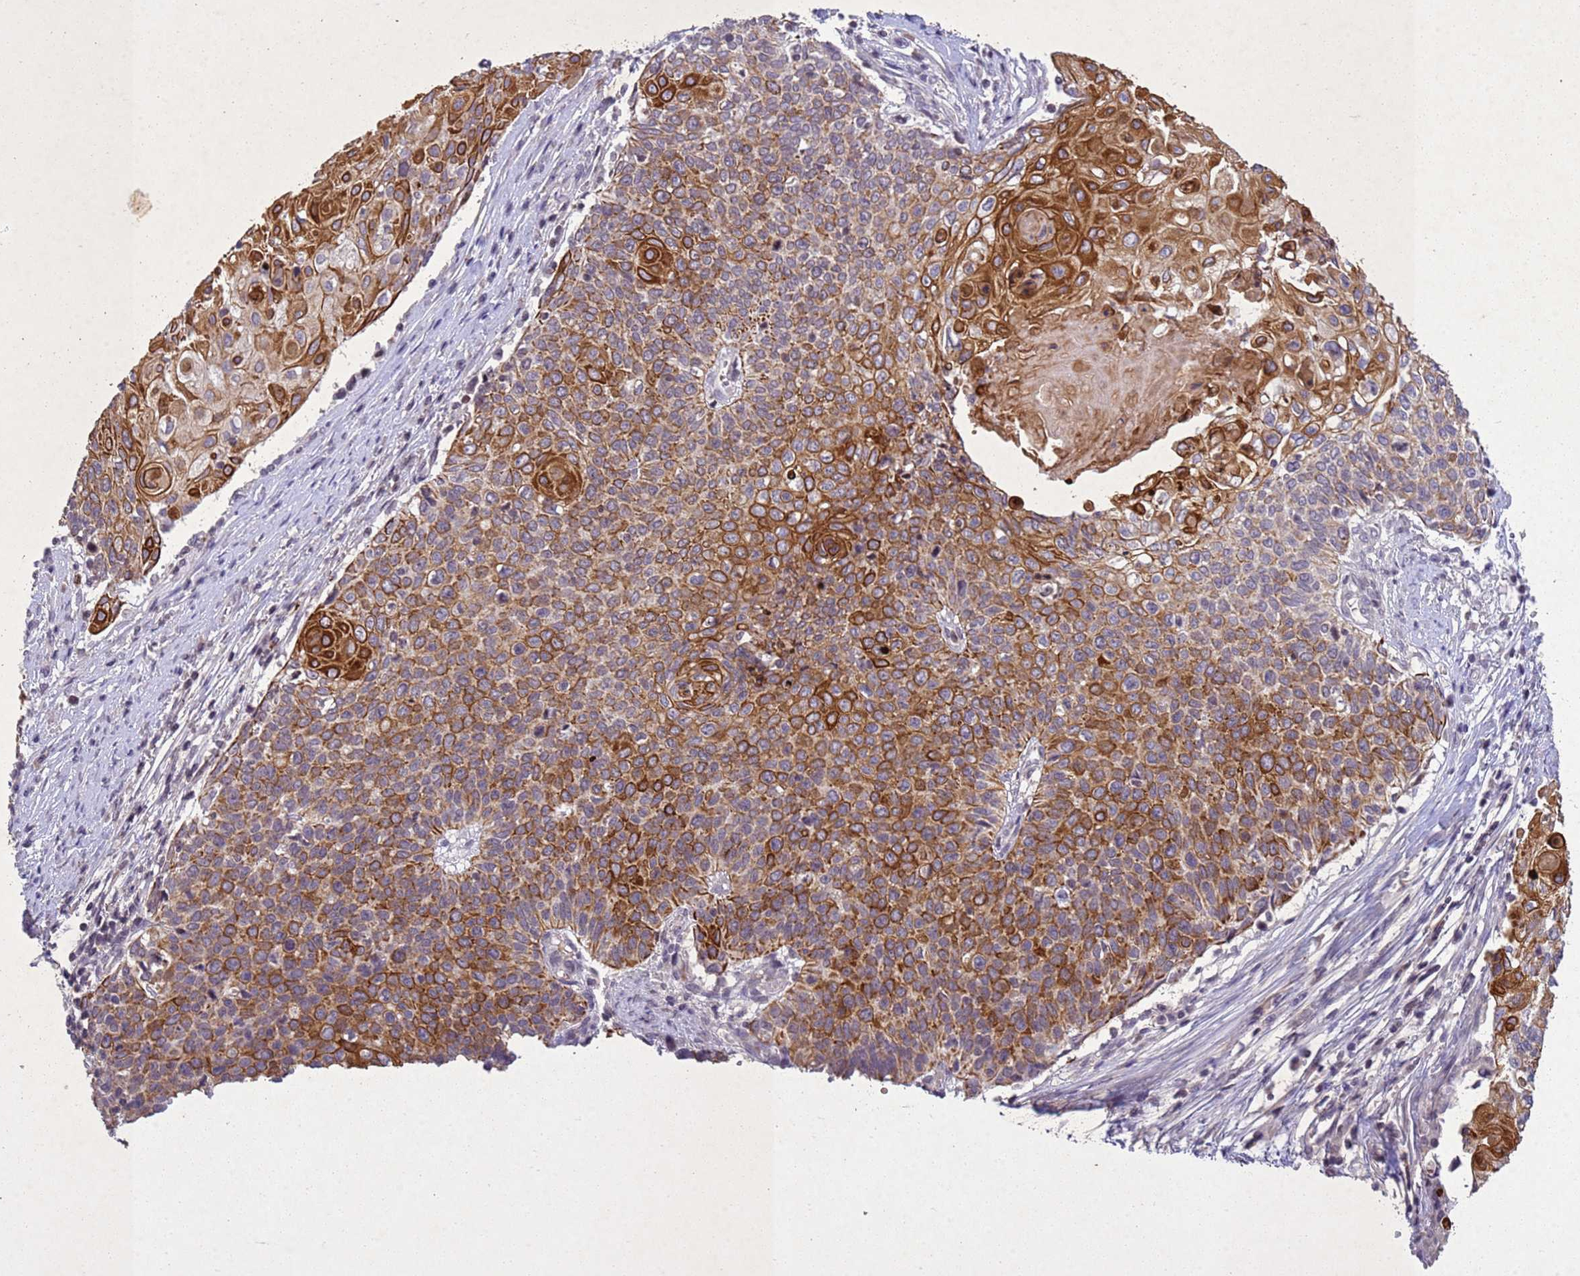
{"staining": {"intensity": "strong", "quantity": "25%-75%", "location": "cytoplasmic/membranous"}, "tissue": "cervical cancer", "cell_type": "Tumor cells", "image_type": "cancer", "snomed": [{"axis": "morphology", "description": "Squamous cell carcinoma, NOS"}, {"axis": "topography", "description": "Cervix"}], "caption": "The immunohistochemical stain shows strong cytoplasmic/membranous positivity in tumor cells of squamous cell carcinoma (cervical) tissue. (IHC, brightfield microscopy, high magnification).", "gene": "NLRP11", "patient": {"sex": "female", "age": 39}}